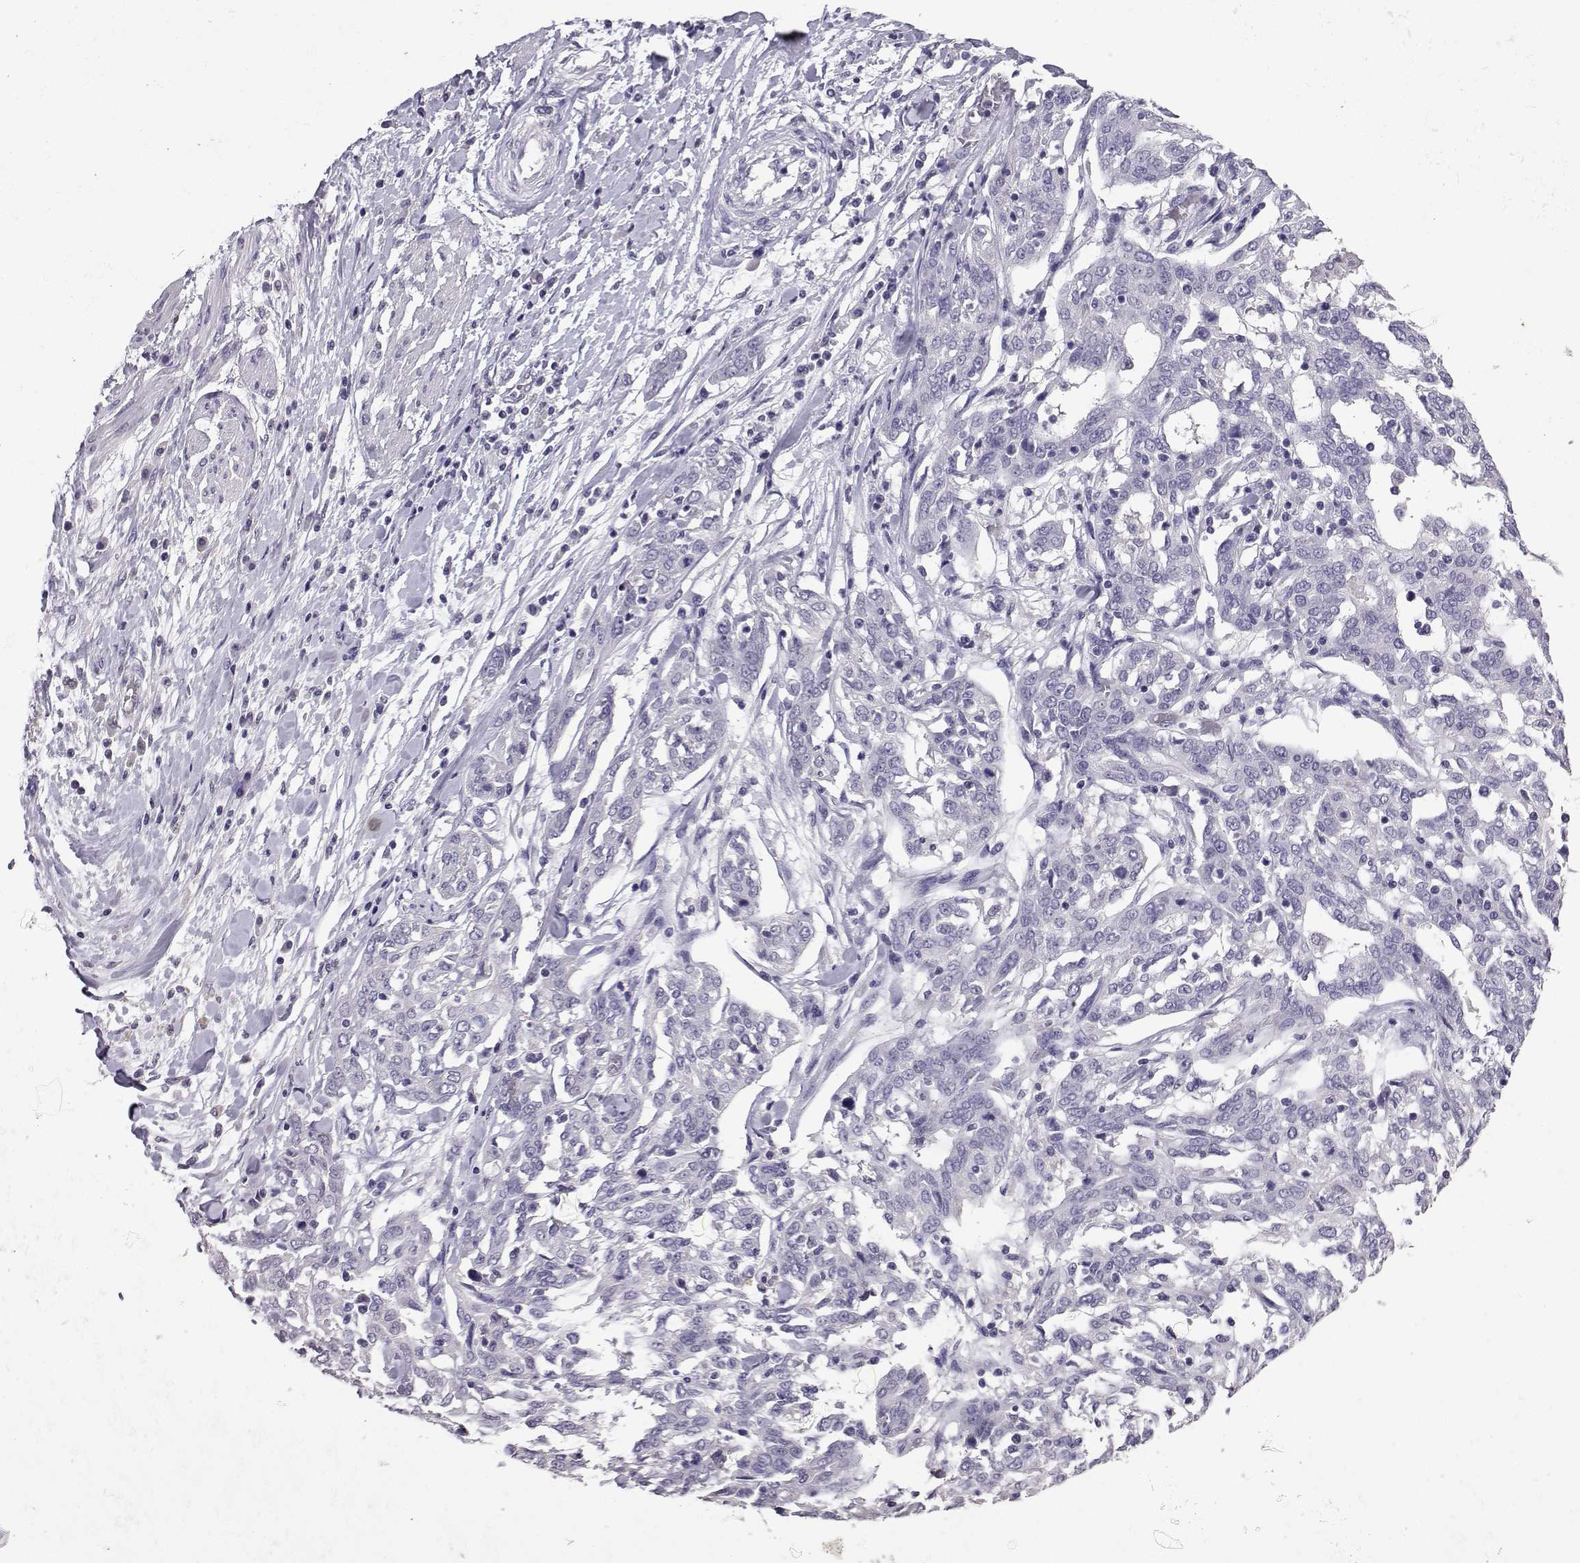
{"staining": {"intensity": "negative", "quantity": "none", "location": "none"}, "tissue": "ovarian cancer", "cell_type": "Tumor cells", "image_type": "cancer", "snomed": [{"axis": "morphology", "description": "Cystadenocarcinoma, serous, NOS"}, {"axis": "topography", "description": "Ovary"}], "caption": "Histopathology image shows no significant protein staining in tumor cells of ovarian serous cystadenocarcinoma.", "gene": "SPAG11B", "patient": {"sex": "female", "age": 67}}